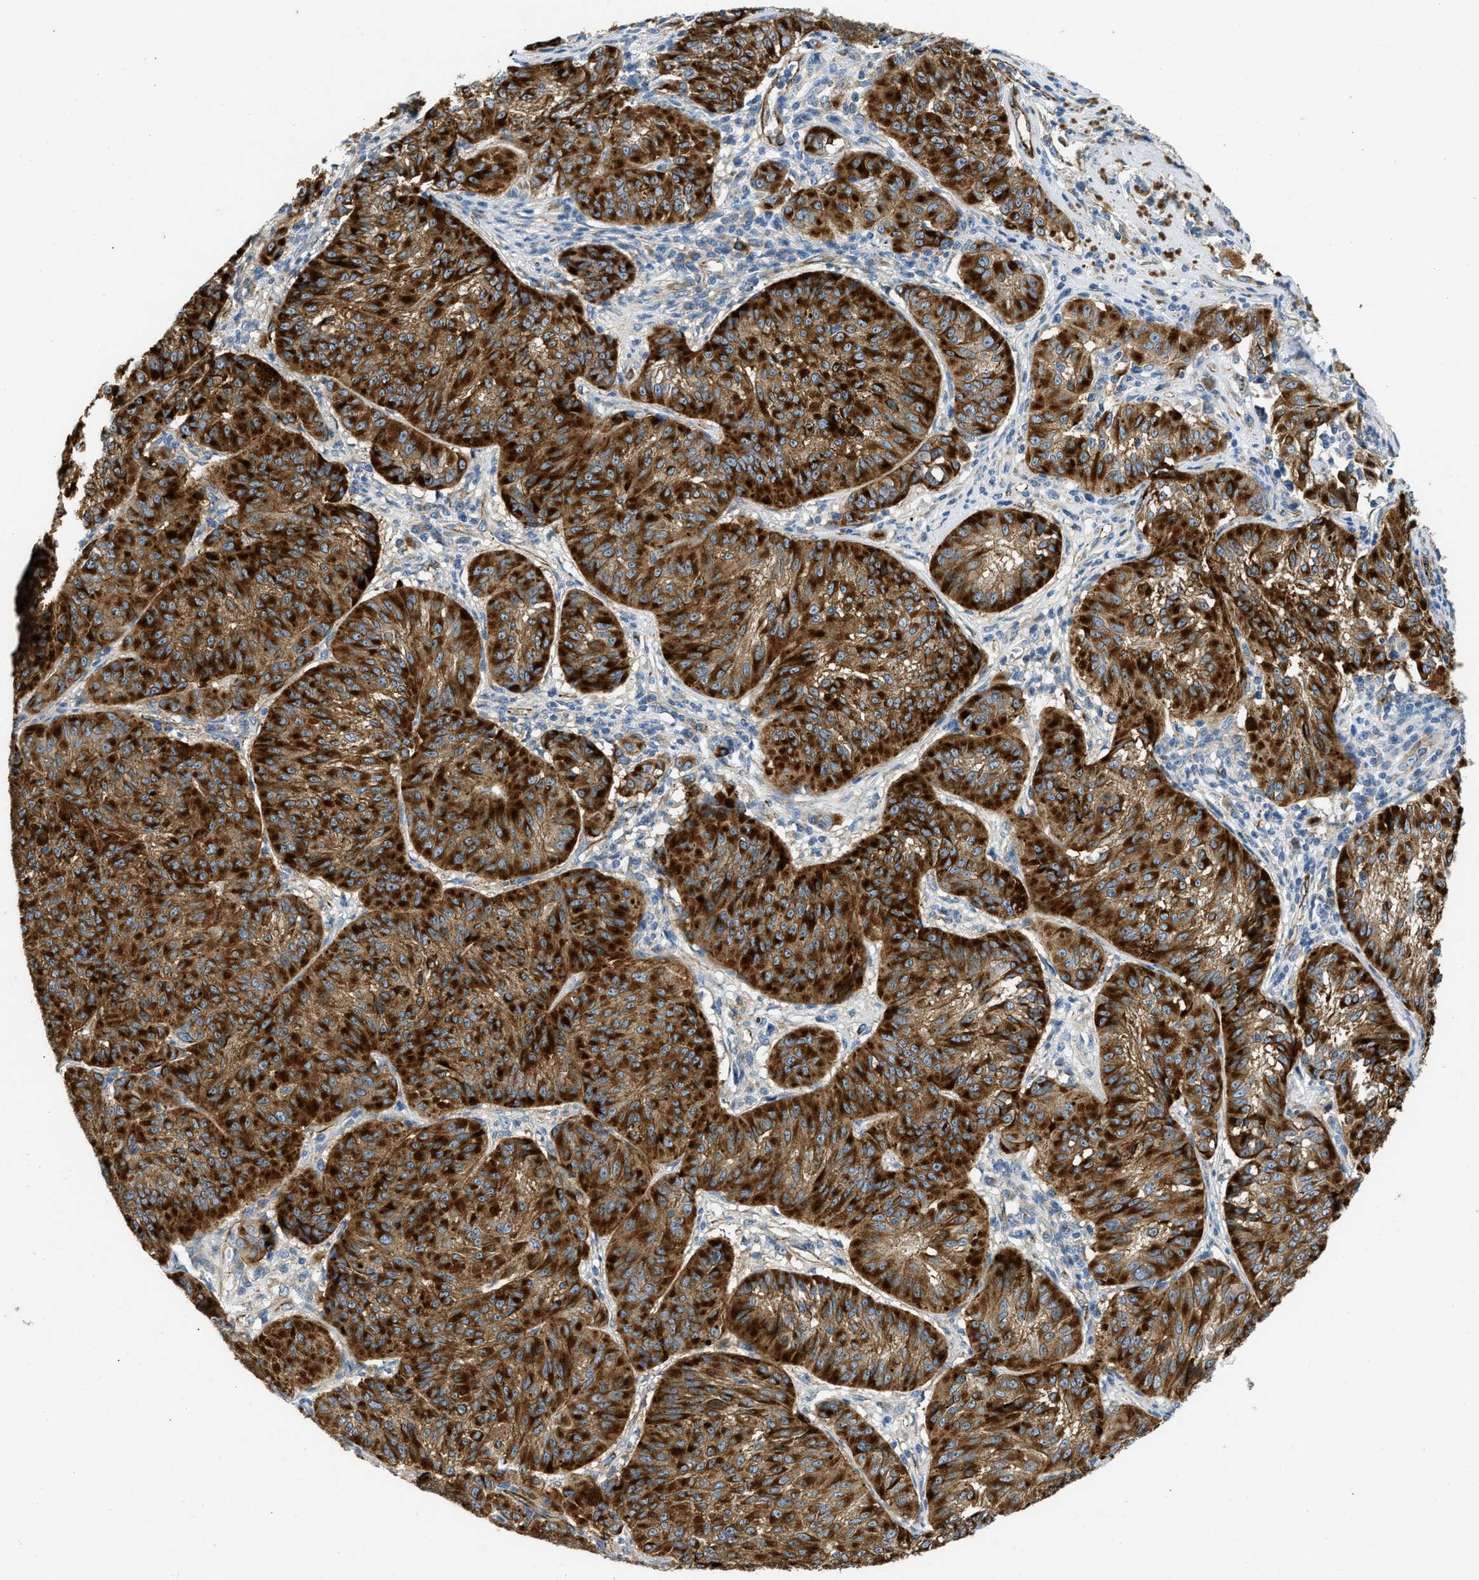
{"staining": {"intensity": "strong", "quantity": ">75%", "location": "cytoplasmic/membranous"}, "tissue": "melanoma", "cell_type": "Tumor cells", "image_type": "cancer", "snomed": [{"axis": "morphology", "description": "Malignant melanoma, NOS"}, {"axis": "topography", "description": "Skin"}], "caption": "Melanoma tissue exhibits strong cytoplasmic/membranous staining in approximately >75% of tumor cells", "gene": "ULK4", "patient": {"sex": "female", "age": 72}}